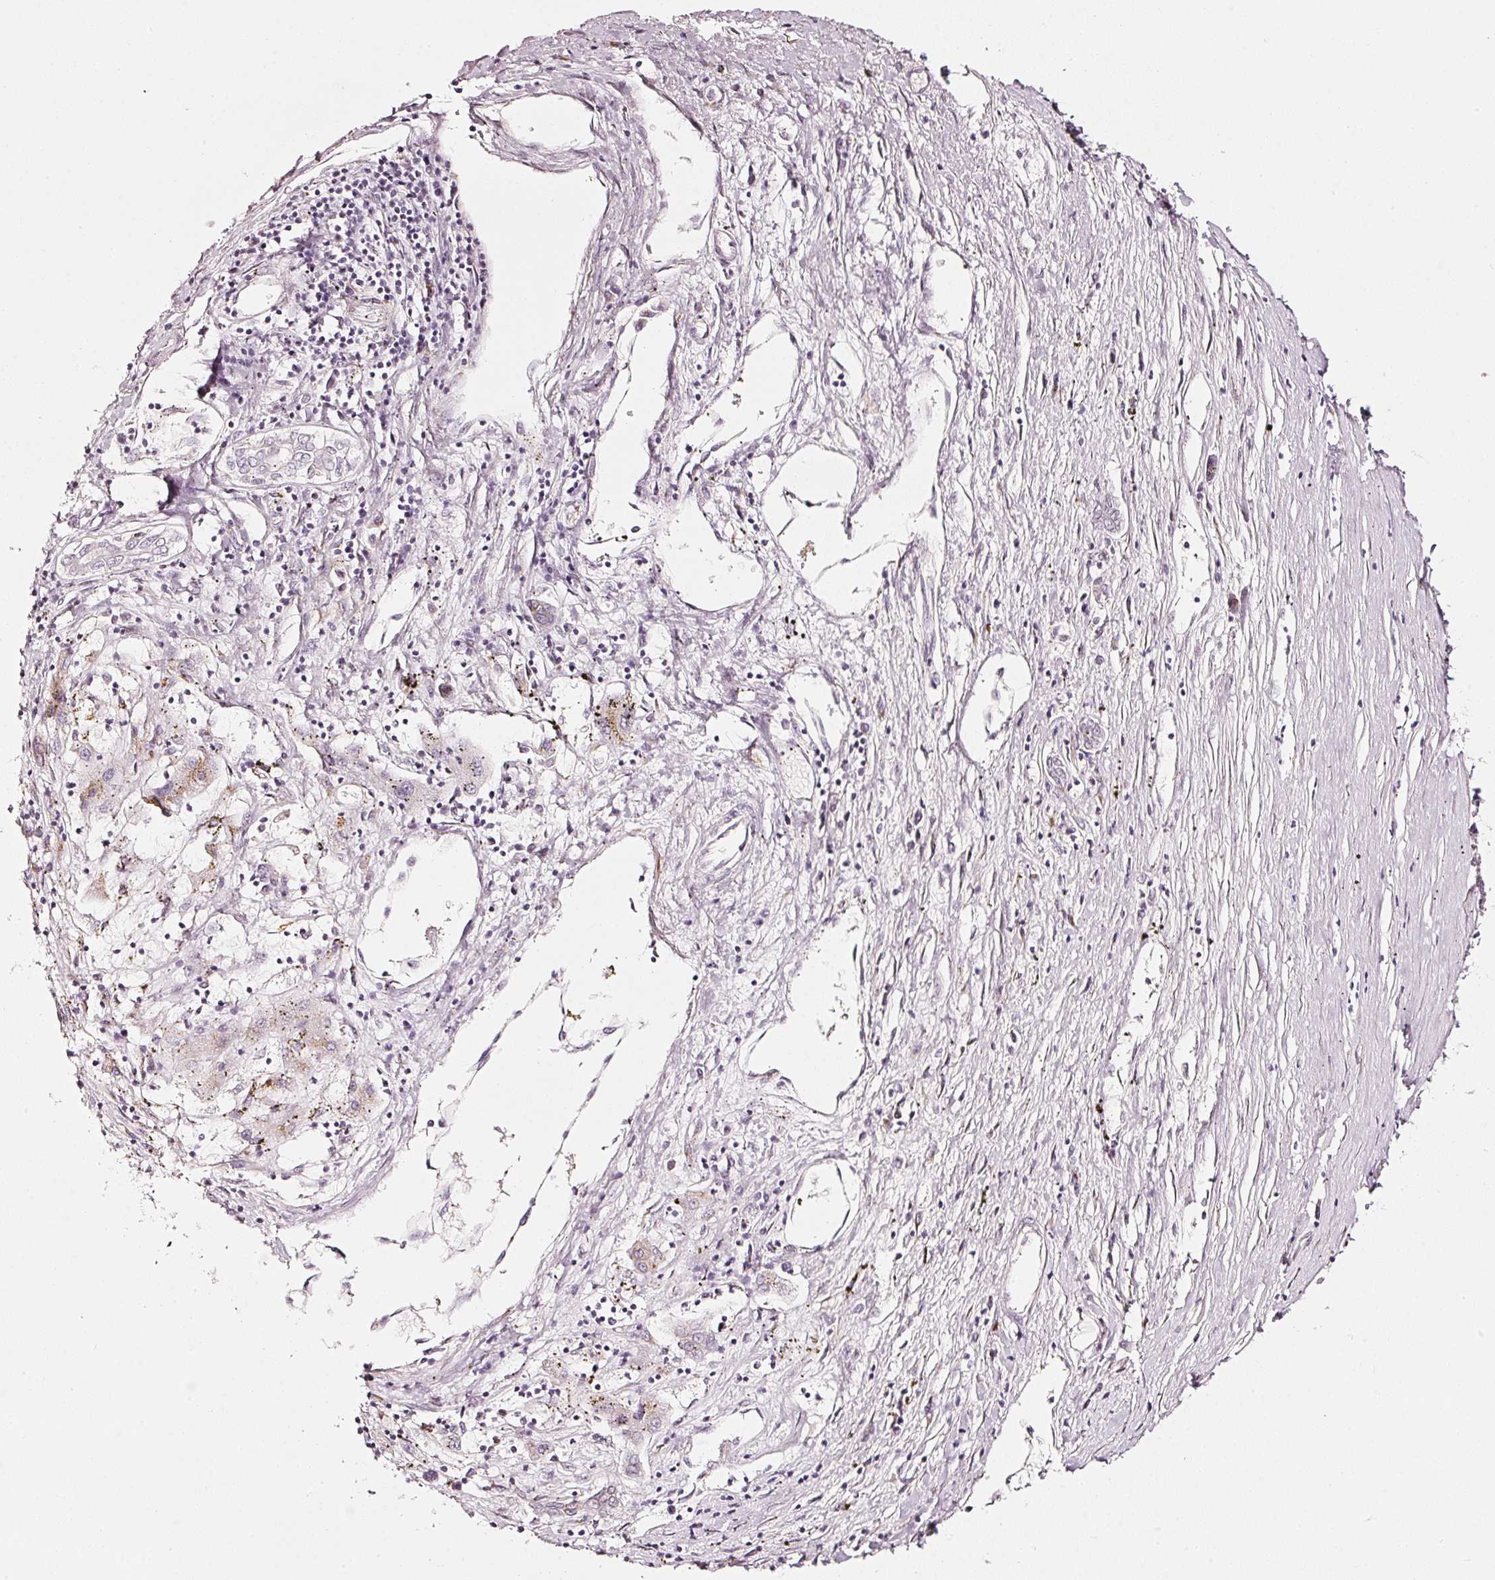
{"staining": {"intensity": "weak", "quantity": "25%-75%", "location": "cytoplasmic/membranous"}, "tissue": "liver cancer", "cell_type": "Tumor cells", "image_type": "cancer", "snomed": [{"axis": "morphology", "description": "Carcinoma, Hepatocellular, NOS"}, {"axis": "topography", "description": "Liver"}], "caption": "Tumor cells show weak cytoplasmic/membranous staining in about 25%-75% of cells in liver hepatocellular carcinoma.", "gene": "SDF4", "patient": {"sex": "male", "age": 72}}